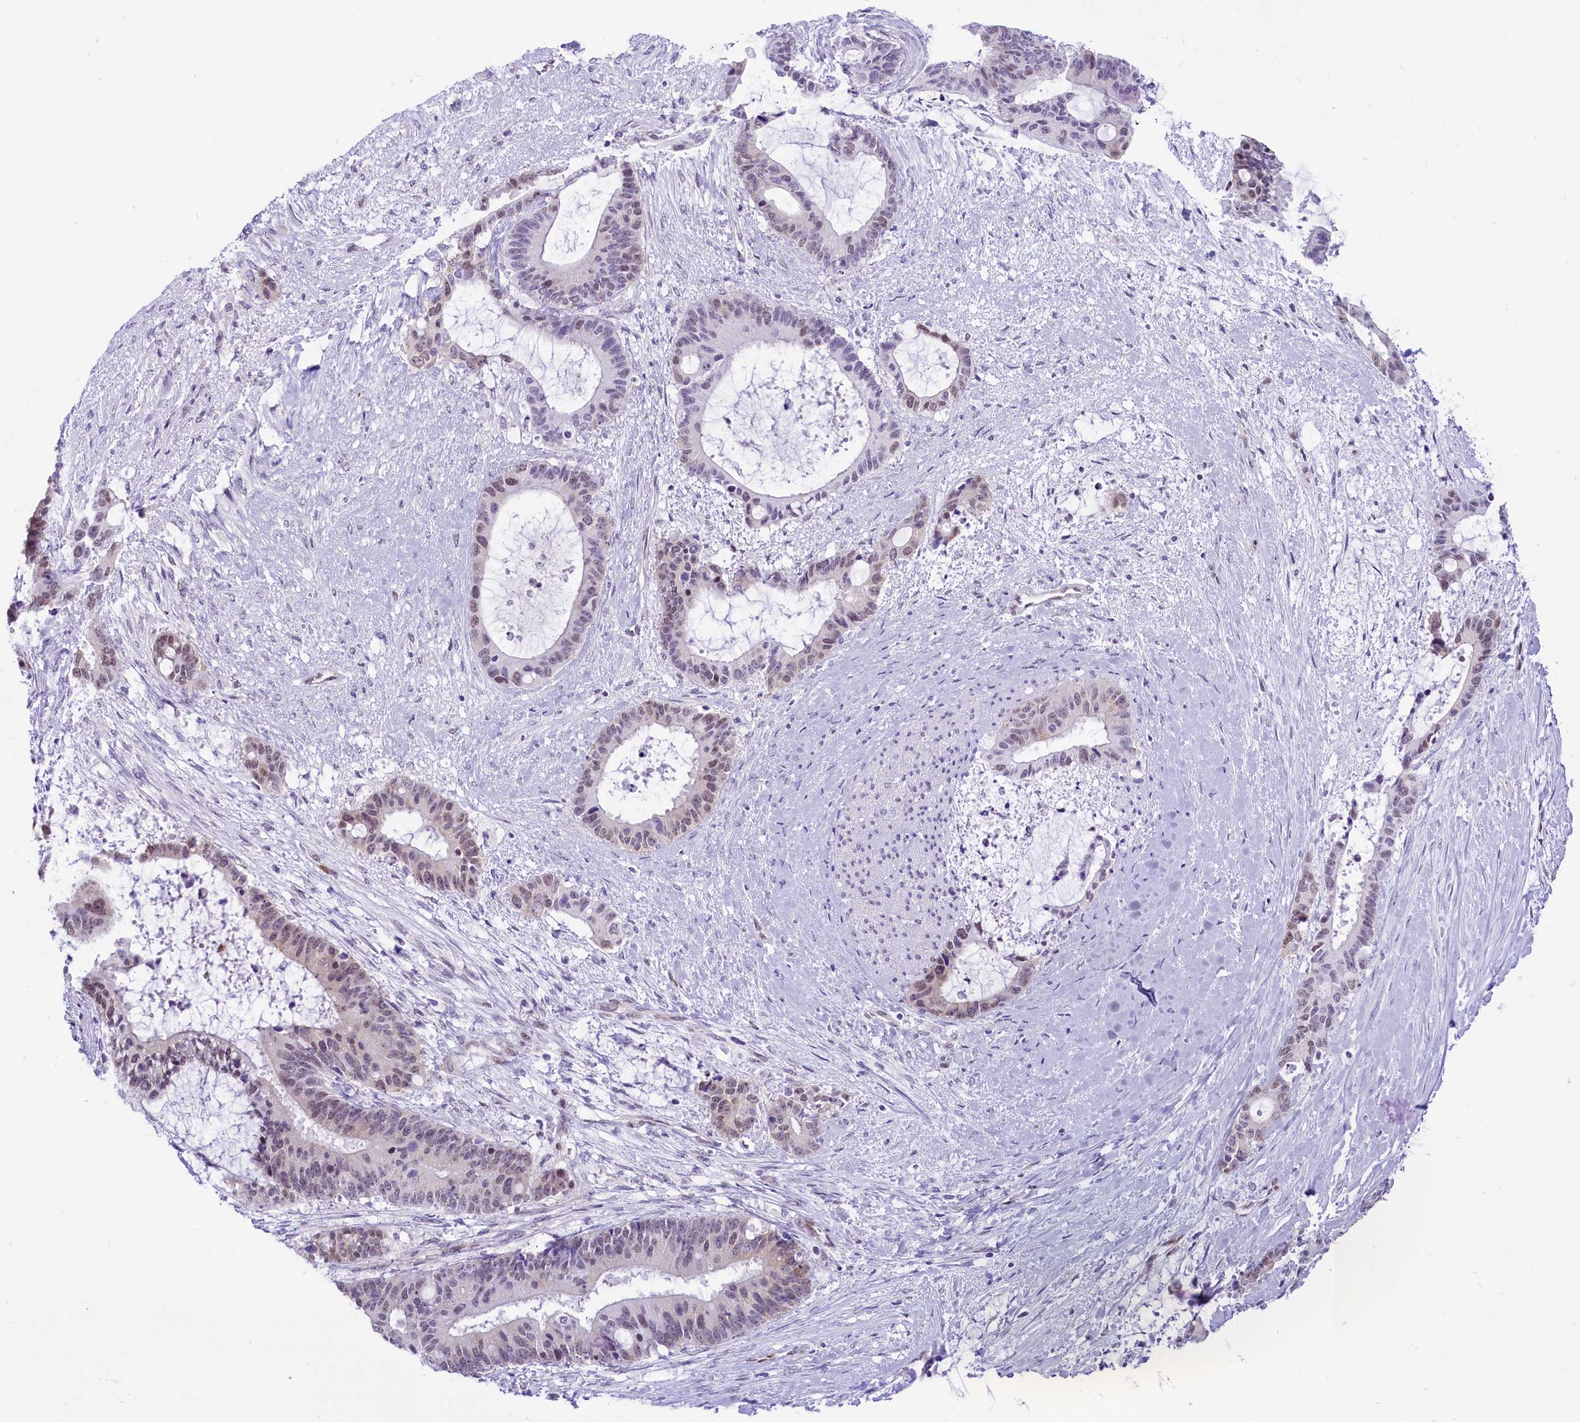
{"staining": {"intensity": "negative", "quantity": "none", "location": "none"}, "tissue": "liver cancer", "cell_type": "Tumor cells", "image_type": "cancer", "snomed": [{"axis": "morphology", "description": "Normal tissue, NOS"}, {"axis": "morphology", "description": "Cholangiocarcinoma"}, {"axis": "topography", "description": "Liver"}, {"axis": "topography", "description": "Peripheral nerve tissue"}], "caption": "Immunohistochemical staining of liver cancer (cholangiocarcinoma) reveals no significant expression in tumor cells. (Brightfield microscopy of DAB immunohistochemistry at high magnification).", "gene": "RPS6KB1", "patient": {"sex": "female", "age": 73}}